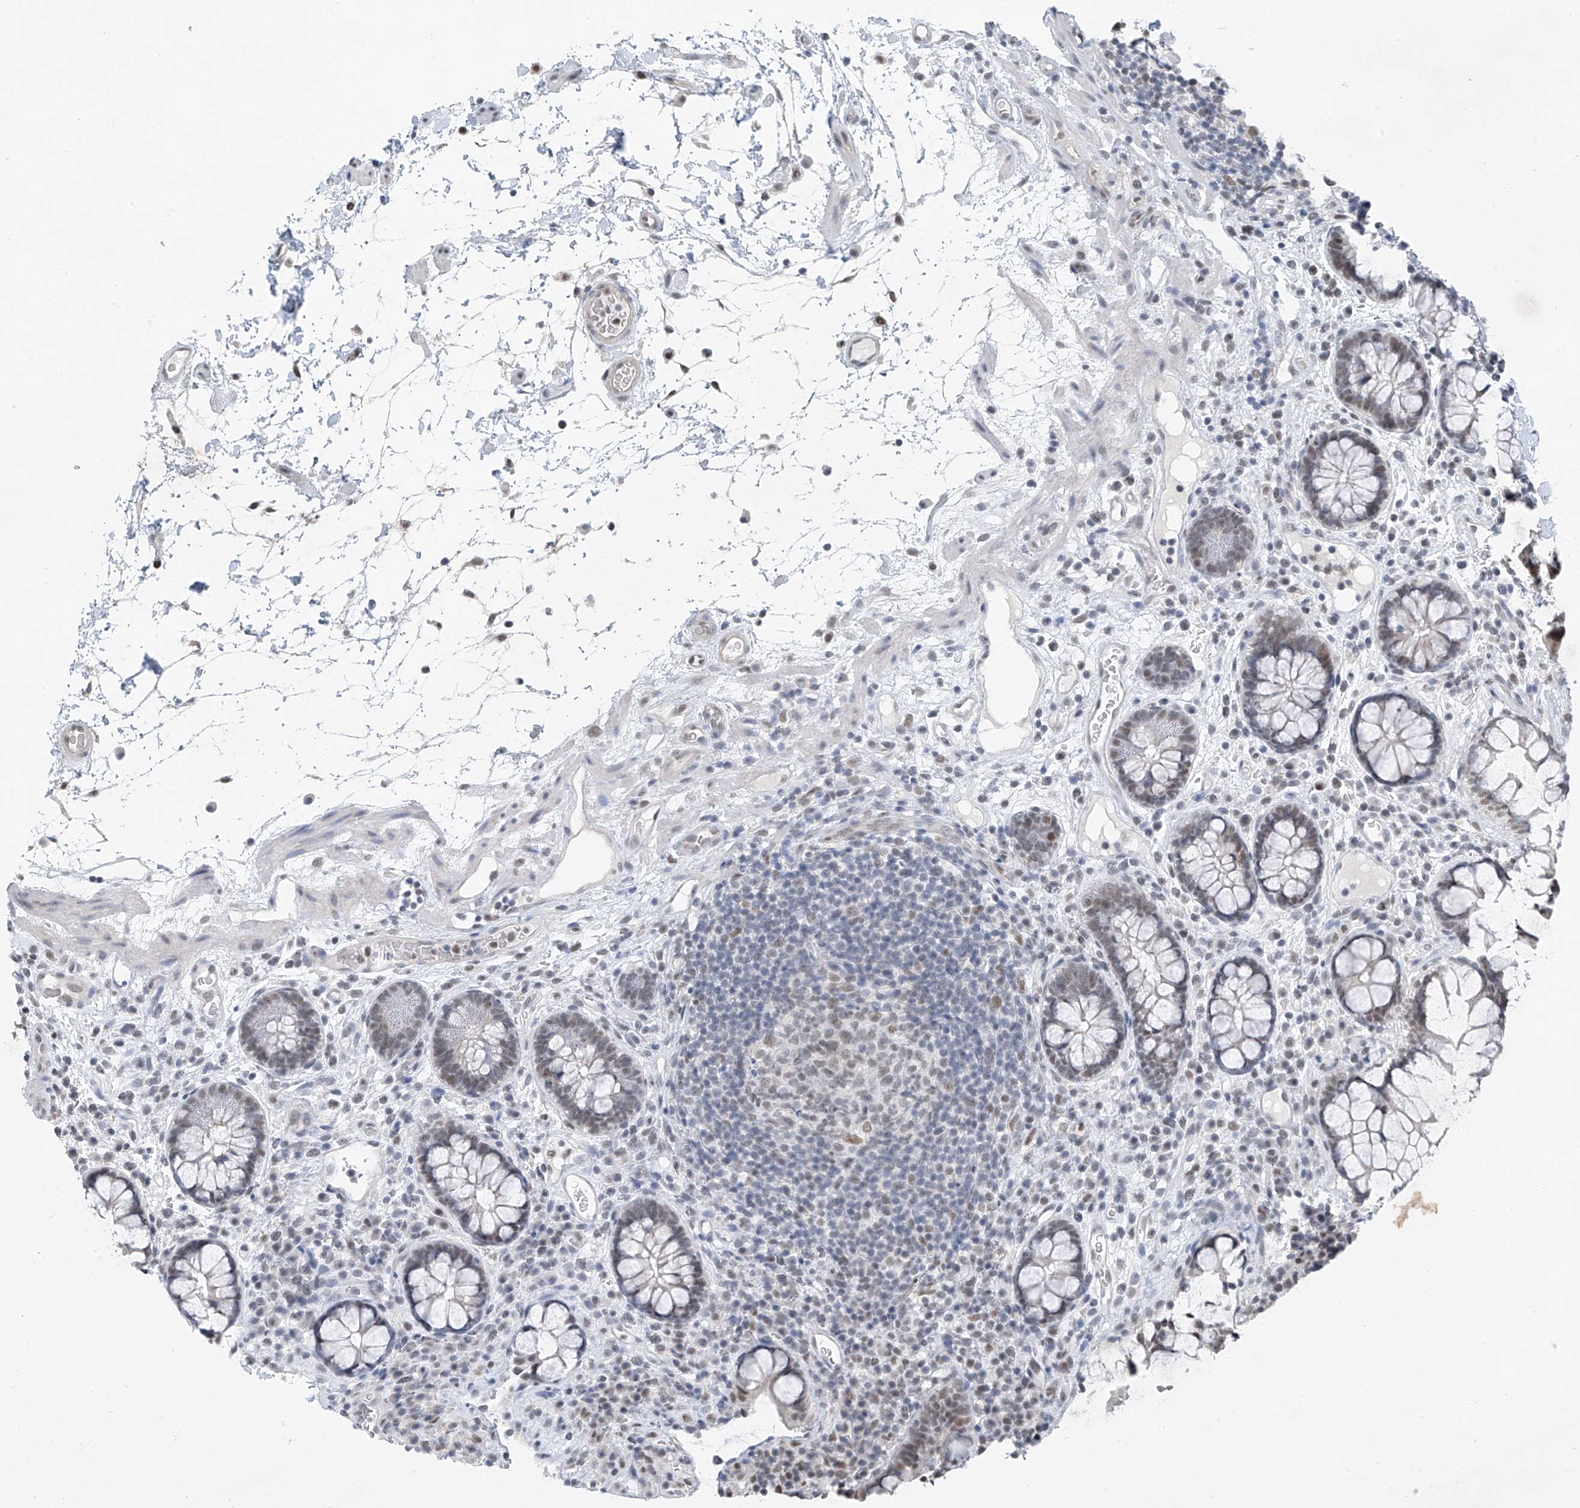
{"staining": {"intensity": "negative", "quantity": "none", "location": "none"}, "tissue": "colon", "cell_type": "Endothelial cells", "image_type": "normal", "snomed": [{"axis": "morphology", "description": "Normal tissue, NOS"}, {"axis": "topography", "description": "Colon"}], "caption": "Immunohistochemistry (IHC) of benign human colon shows no expression in endothelial cells.", "gene": "TAF8", "patient": {"sex": "female", "age": 79}}